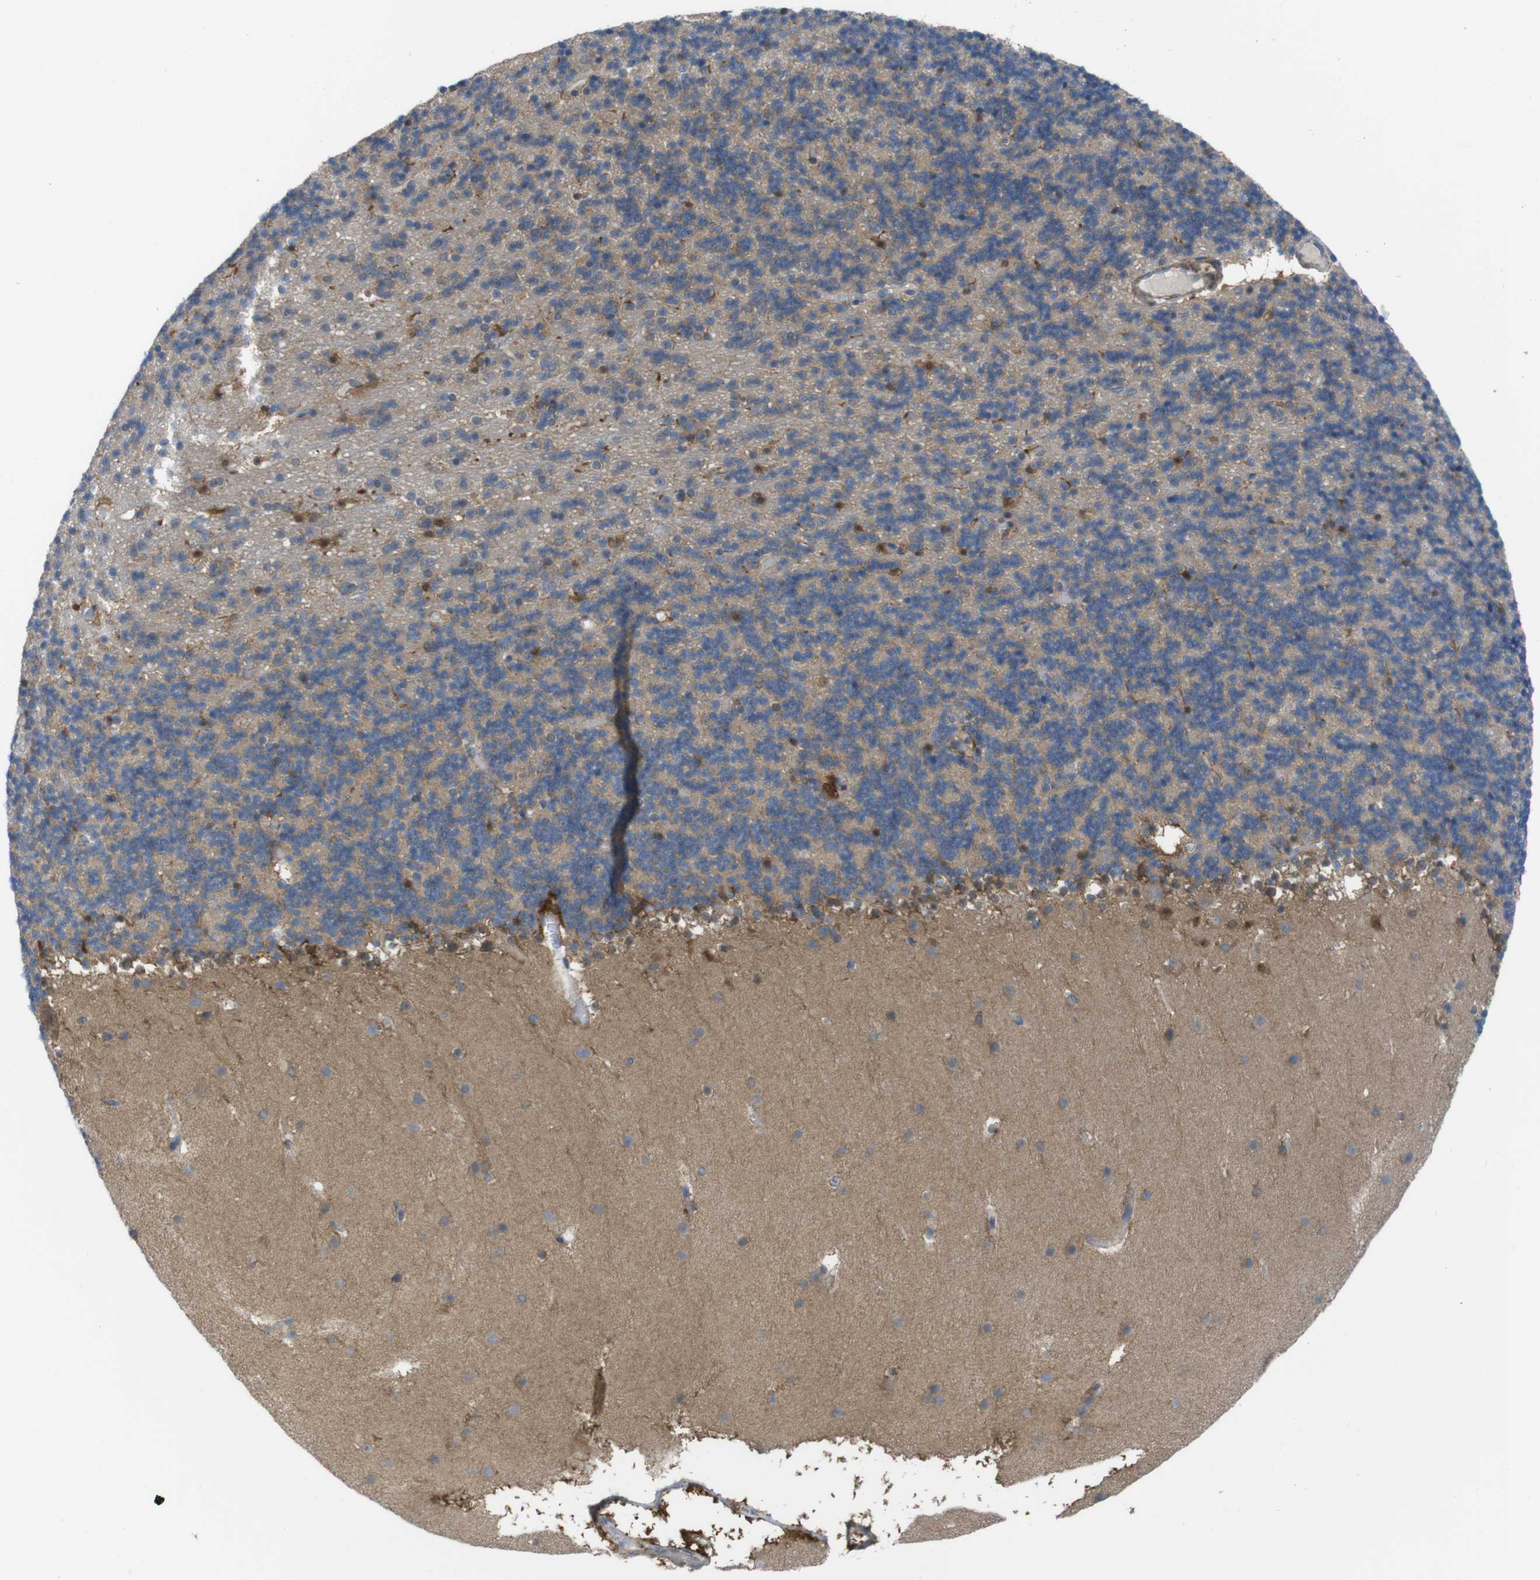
{"staining": {"intensity": "weak", "quantity": ">75%", "location": "cytoplasmic/membranous"}, "tissue": "cerebellum", "cell_type": "Cells in granular layer", "image_type": "normal", "snomed": [{"axis": "morphology", "description": "Normal tissue, NOS"}, {"axis": "topography", "description": "Cerebellum"}], "caption": "Cerebellum stained with immunohistochemistry (IHC) displays weak cytoplasmic/membranous positivity in about >75% of cells in granular layer. The protein is shown in brown color, while the nuclei are stained blue.", "gene": "MTHFD1L", "patient": {"sex": "male", "age": 45}}